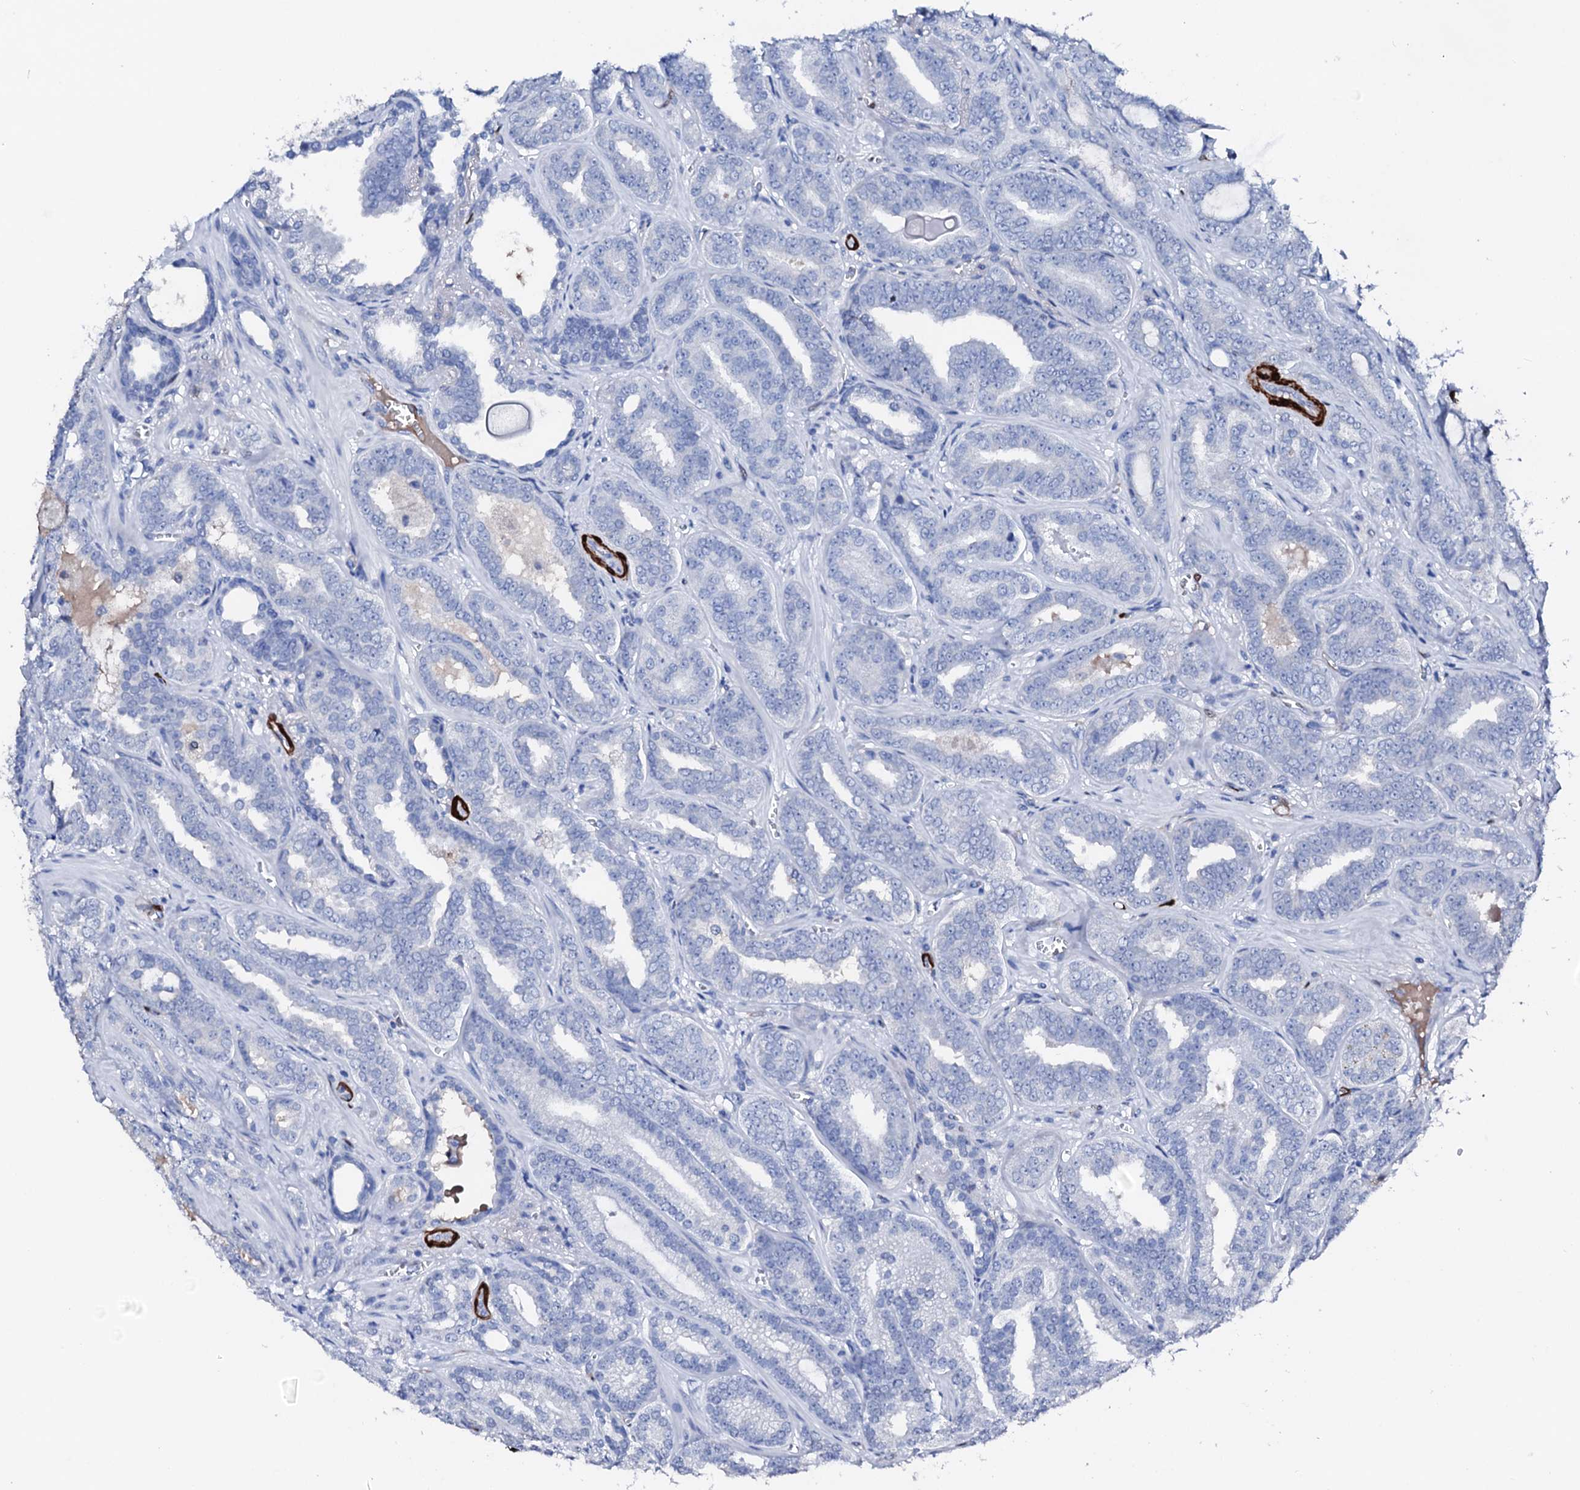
{"staining": {"intensity": "negative", "quantity": "none", "location": "none"}, "tissue": "prostate cancer", "cell_type": "Tumor cells", "image_type": "cancer", "snomed": [{"axis": "morphology", "description": "Adenocarcinoma, High grade"}, {"axis": "topography", "description": "Prostate and seminal vesicle, NOS"}], "caption": "This is an IHC image of prostate high-grade adenocarcinoma. There is no positivity in tumor cells.", "gene": "NRIP2", "patient": {"sex": "male", "age": 67}}